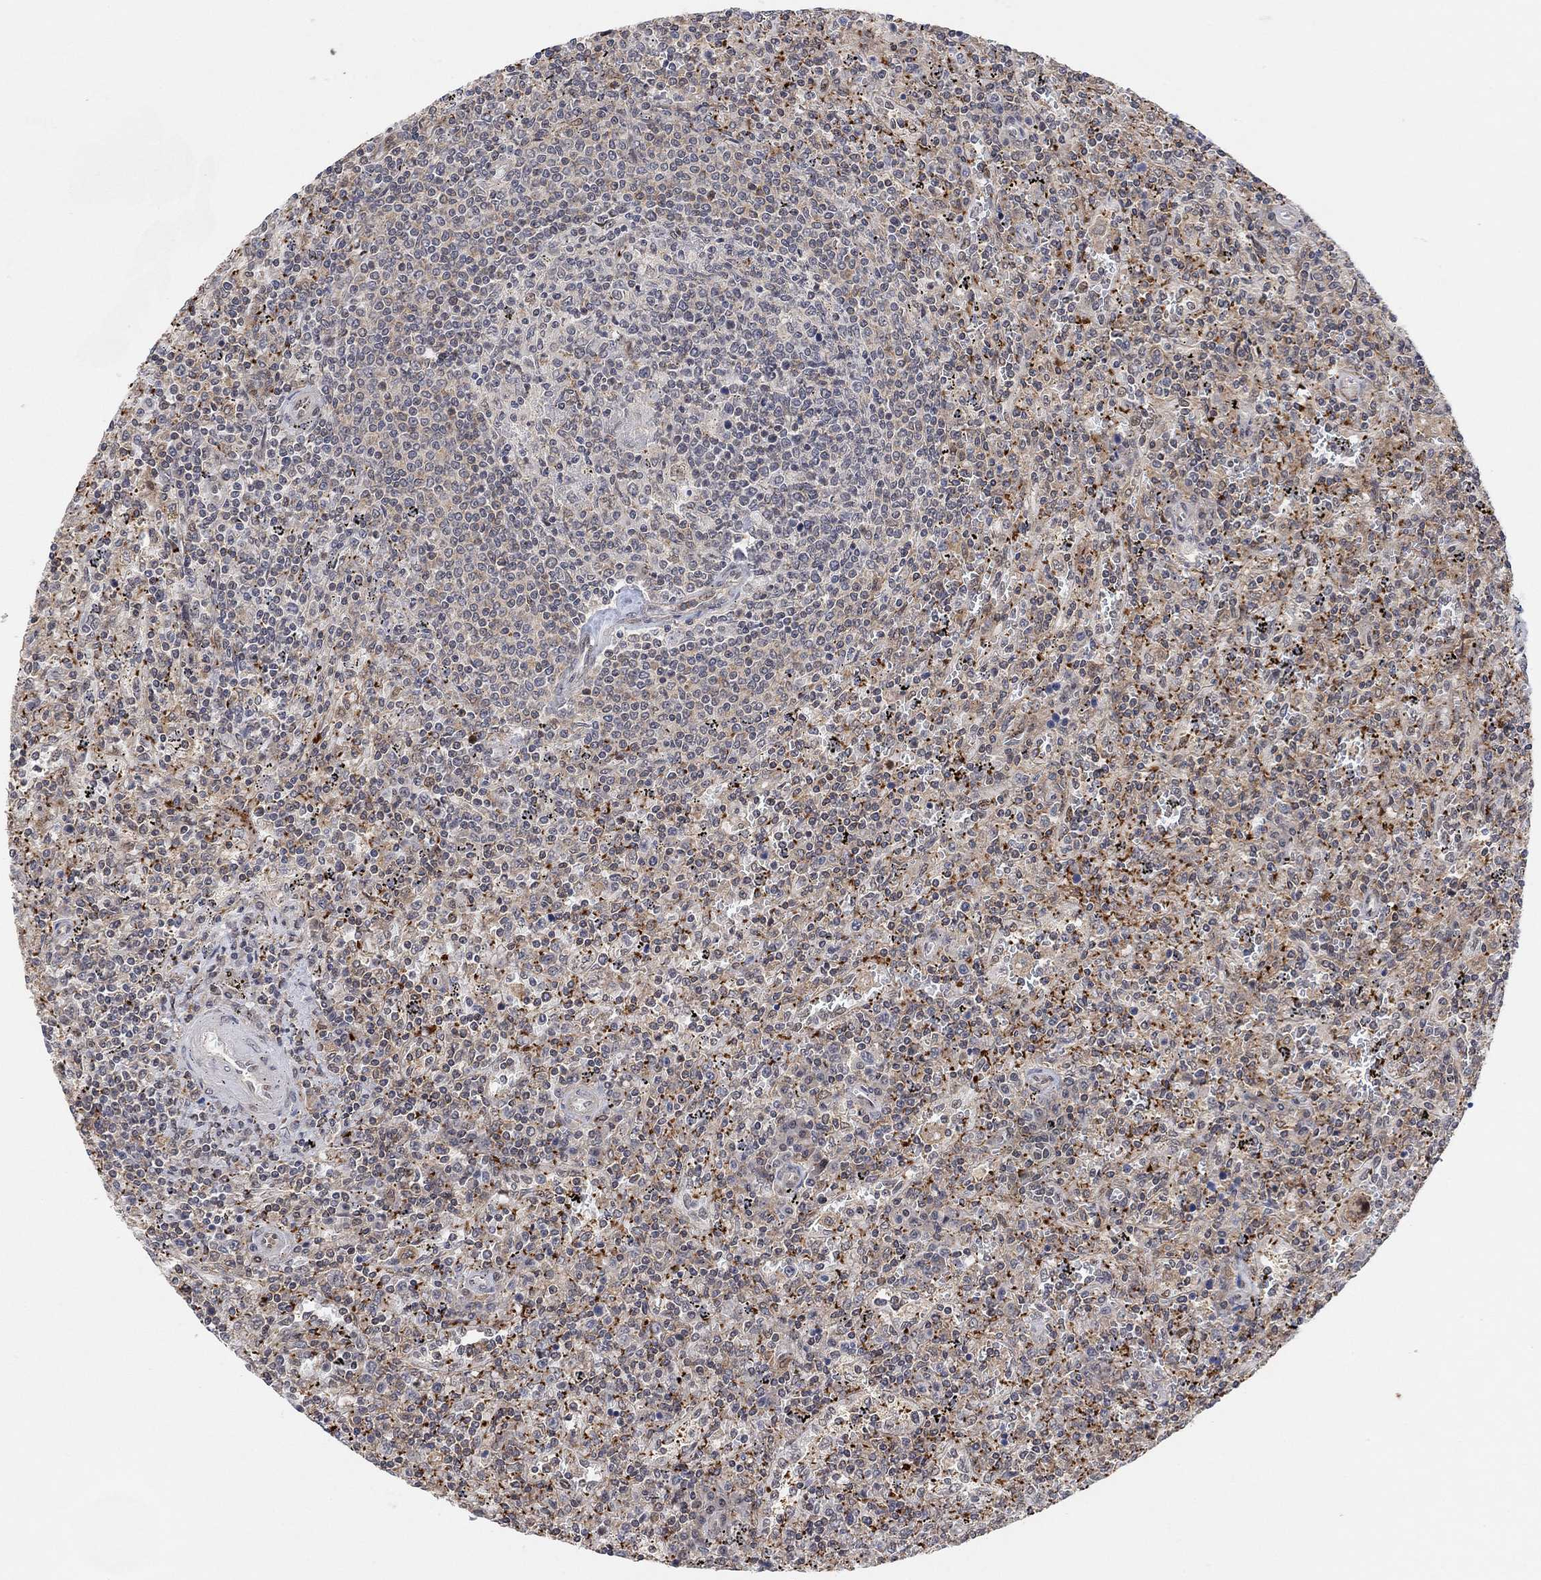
{"staining": {"intensity": "negative", "quantity": "none", "location": "none"}, "tissue": "lymphoma", "cell_type": "Tumor cells", "image_type": "cancer", "snomed": [{"axis": "morphology", "description": "Malignant lymphoma, non-Hodgkin's type, Low grade"}, {"axis": "topography", "description": "Spleen"}], "caption": "This is an IHC histopathology image of human lymphoma. There is no positivity in tumor cells.", "gene": "PWWP2B", "patient": {"sex": "male", "age": 62}}